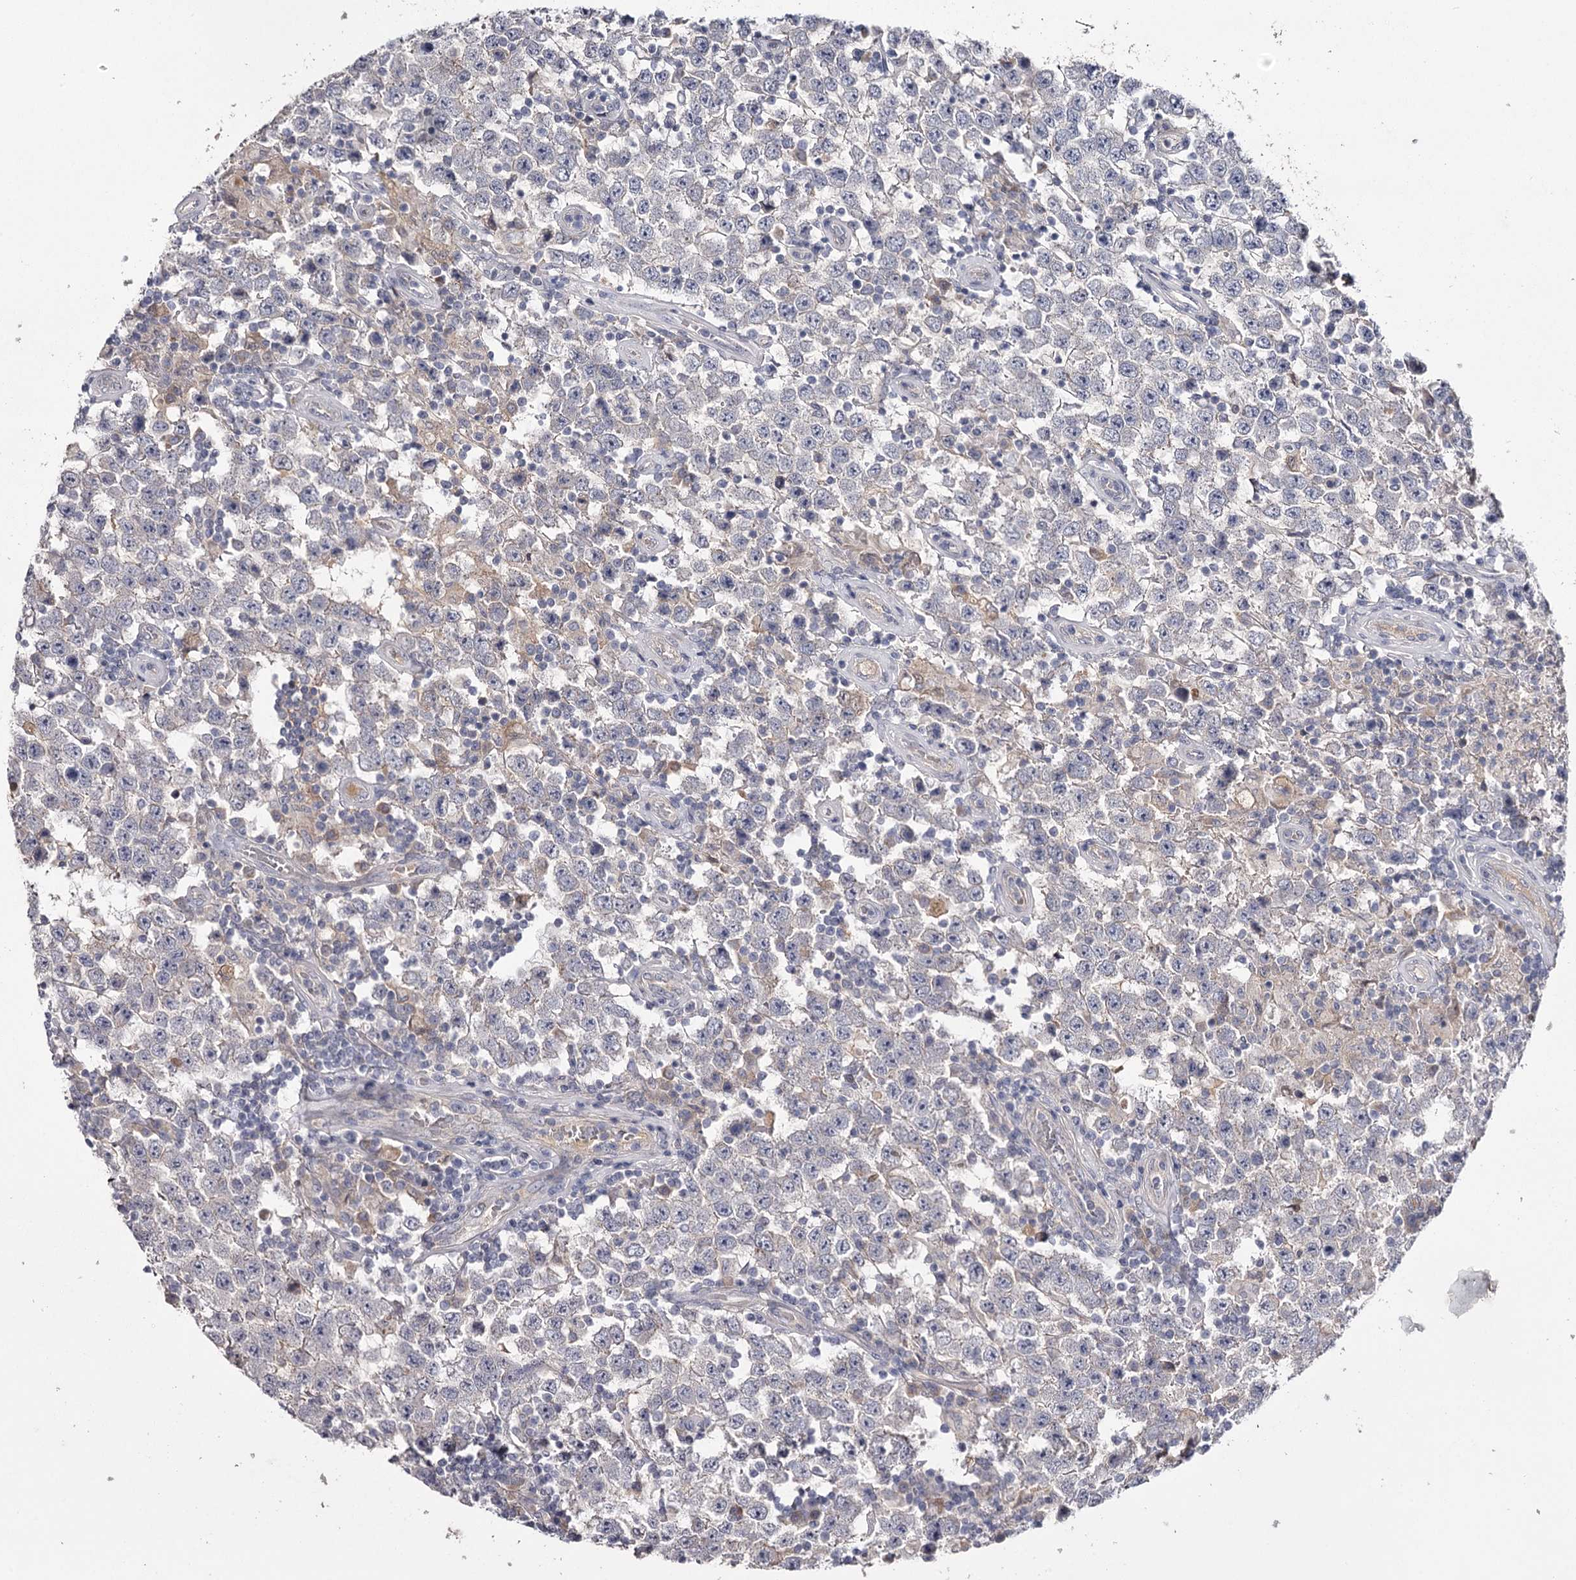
{"staining": {"intensity": "negative", "quantity": "none", "location": "none"}, "tissue": "testis cancer", "cell_type": "Tumor cells", "image_type": "cancer", "snomed": [{"axis": "morphology", "description": "Normal tissue, NOS"}, {"axis": "morphology", "description": "Urothelial carcinoma, High grade"}, {"axis": "morphology", "description": "Seminoma, NOS"}, {"axis": "morphology", "description": "Carcinoma, Embryonal, NOS"}, {"axis": "topography", "description": "Urinary bladder"}, {"axis": "topography", "description": "Testis"}], "caption": "This is an immunohistochemistry photomicrograph of testis high-grade urothelial carcinoma. There is no expression in tumor cells.", "gene": "FDXACB1", "patient": {"sex": "male", "age": 41}}